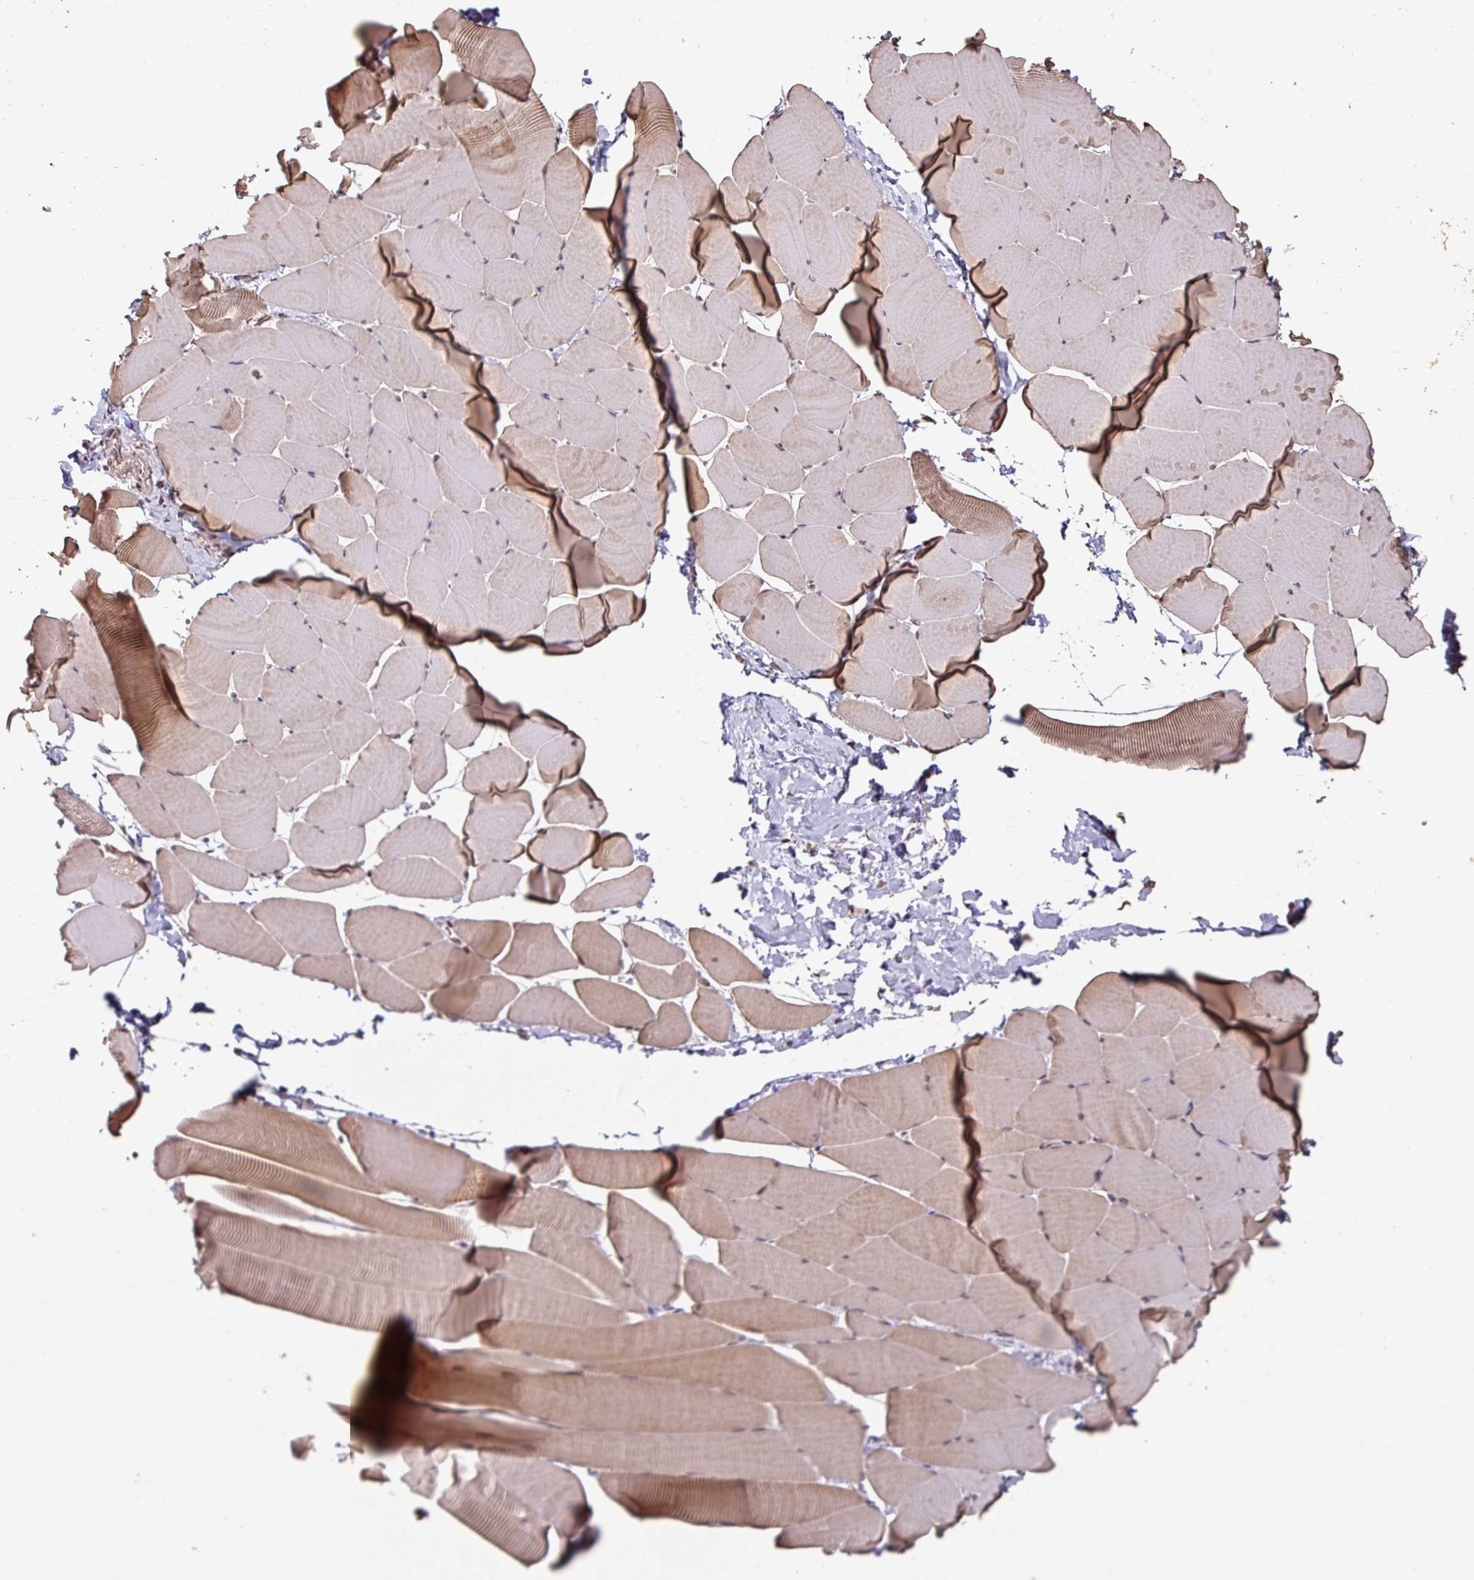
{"staining": {"intensity": "moderate", "quantity": "25%-75%", "location": "cytoplasmic/membranous,nuclear"}, "tissue": "skeletal muscle", "cell_type": "Myocytes", "image_type": "normal", "snomed": [{"axis": "morphology", "description": "Normal tissue, NOS"}, {"axis": "topography", "description": "Skeletal muscle"}], "caption": "Immunohistochemistry (IHC) photomicrograph of benign skeletal muscle: skeletal muscle stained using immunohistochemistry (IHC) displays medium levels of moderate protein expression localized specifically in the cytoplasmic/membranous,nuclear of myocytes, appearing as a cytoplasmic/membranous,nuclear brown color.", "gene": "POLD1", "patient": {"sex": "male", "age": 25}}